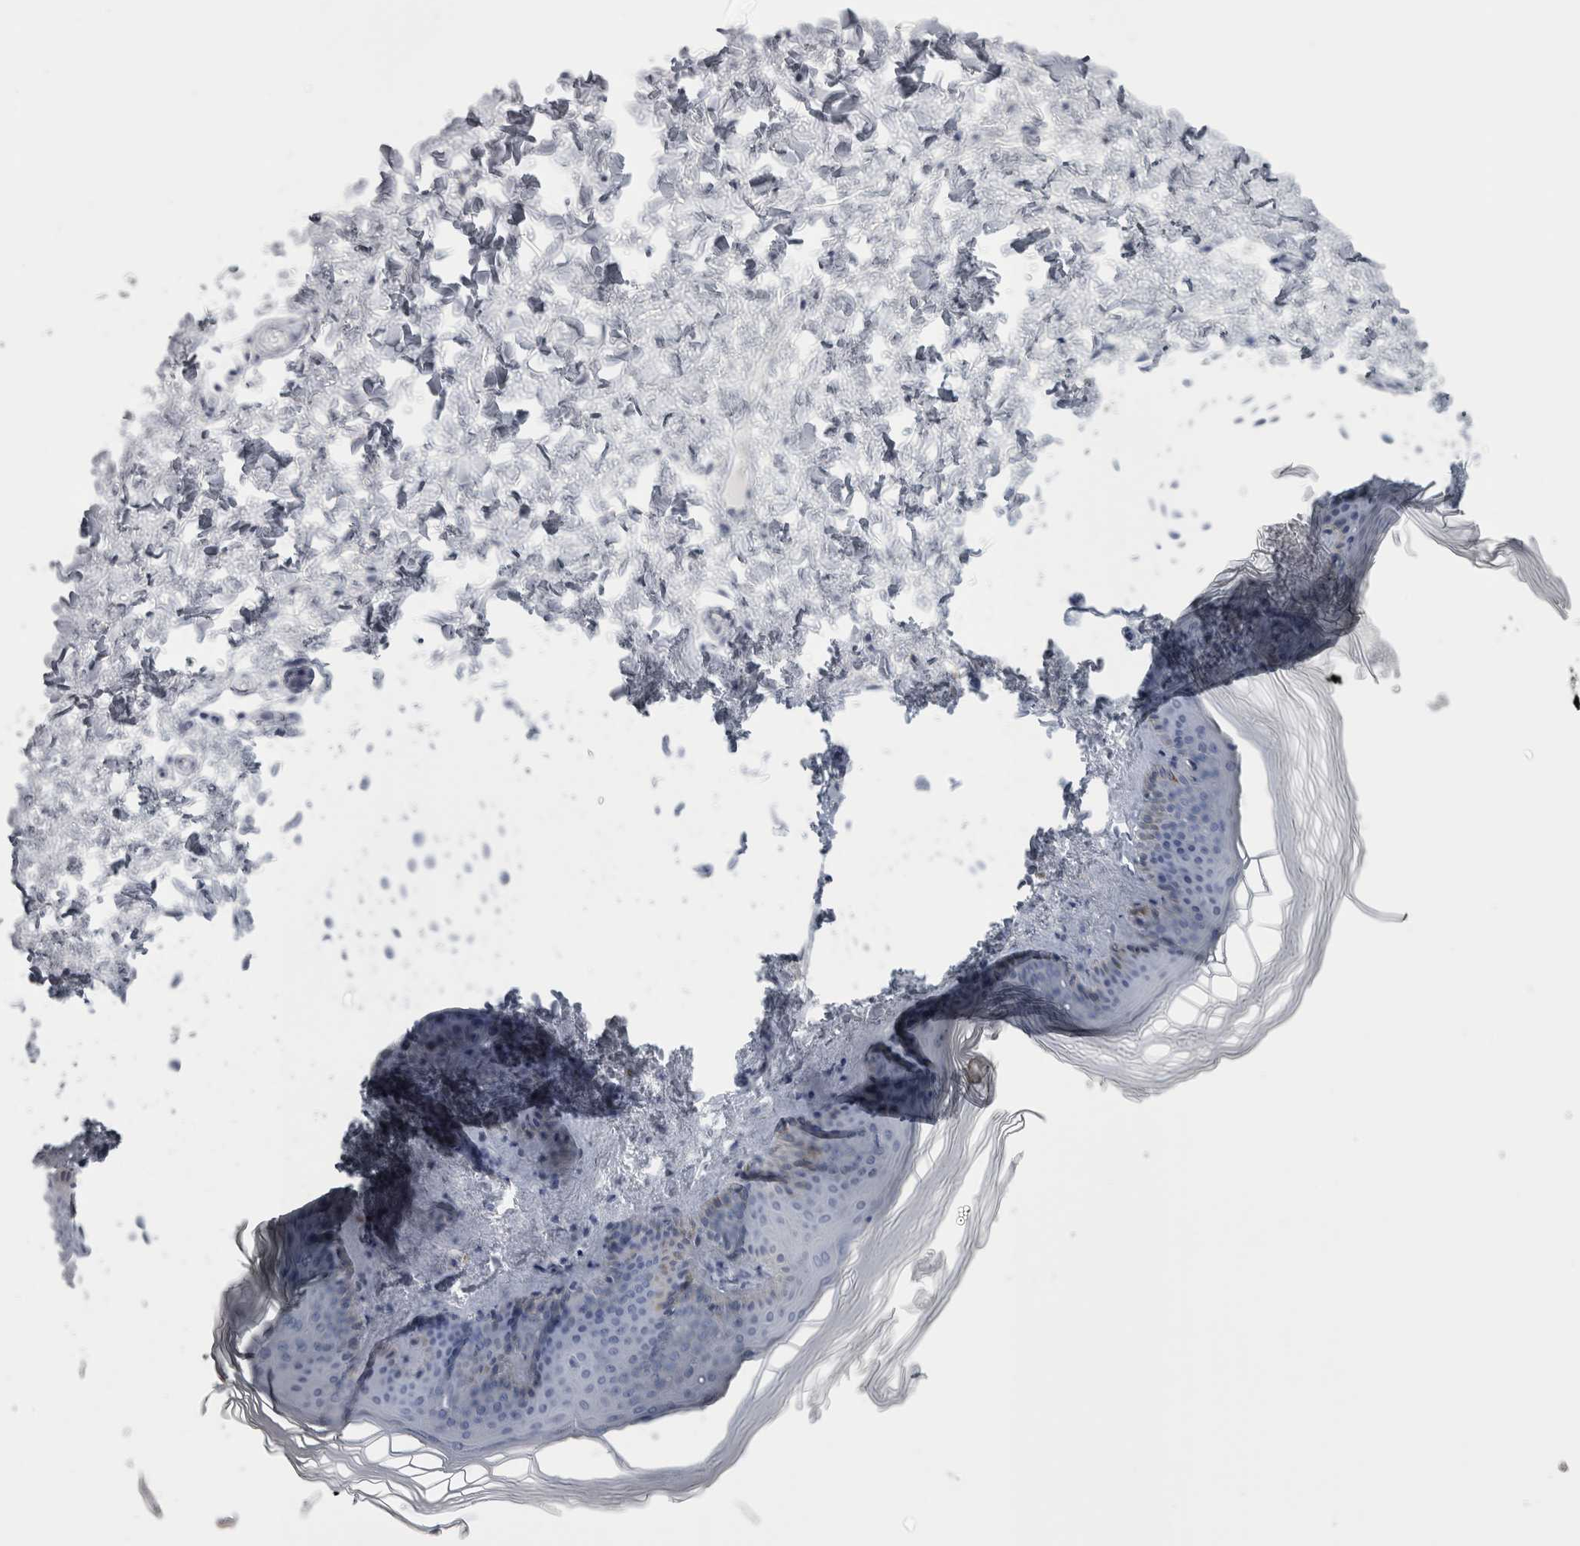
{"staining": {"intensity": "negative", "quantity": "none", "location": "none"}, "tissue": "skin", "cell_type": "Fibroblasts", "image_type": "normal", "snomed": [{"axis": "morphology", "description": "Normal tissue, NOS"}, {"axis": "topography", "description": "Skin"}], "caption": "This is a photomicrograph of IHC staining of normal skin, which shows no positivity in fibroblasts. (Stains: DAB (3,3'-diaminobenzidine) immunohistochemistry (IHC) with hematoxylin counter stain, Microscopy: brightfield microscopy at high magnification).", "gene": "MSMB", "patient": {"sex": "female", "age": 27}}